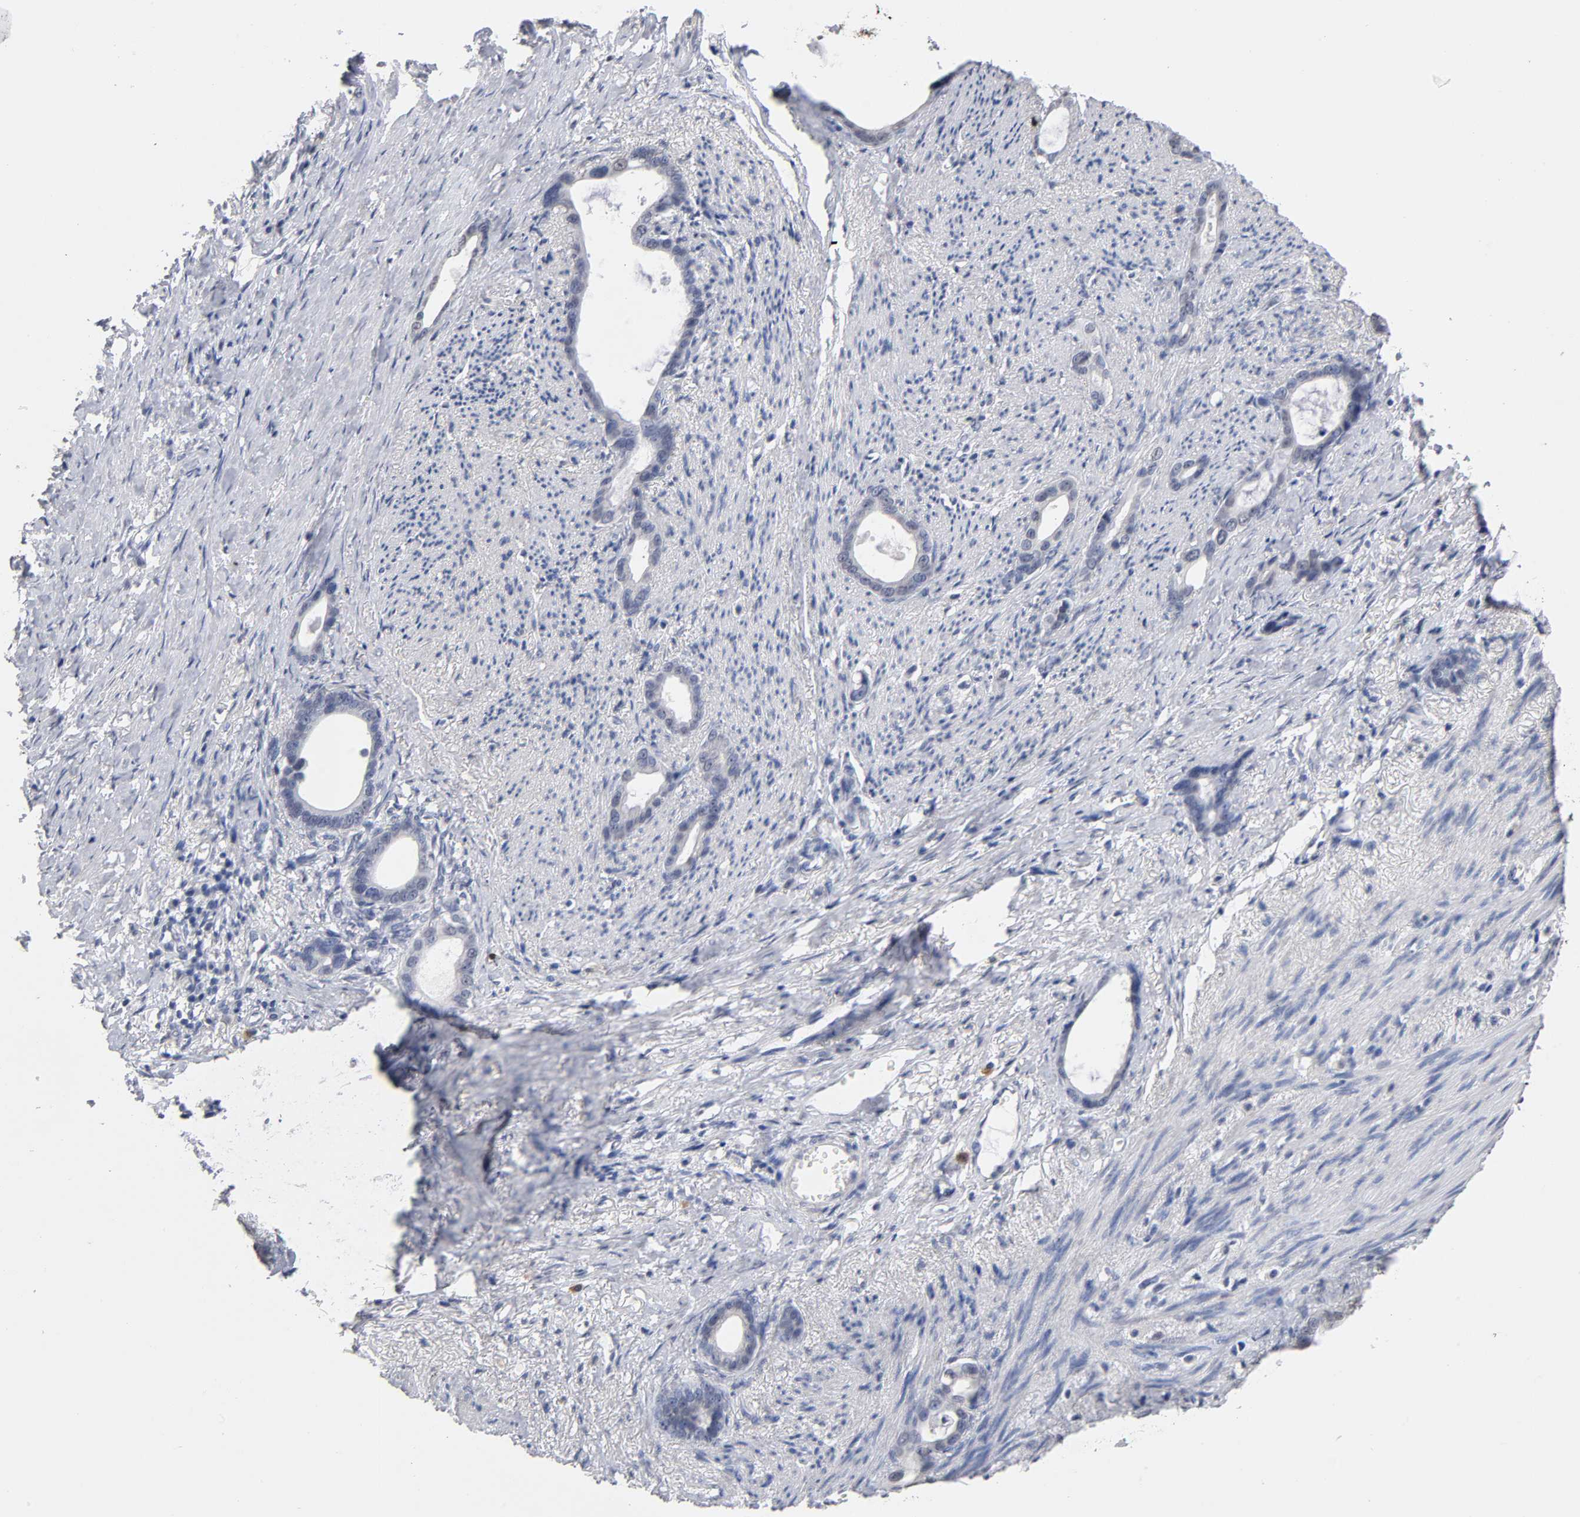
{"staining": {"intensity": "negative", "quantity": "none", "location": "none"}, "tissue": "stomach cancer", "cell_type": "Tumor cells", "image_type": "cancer", "snomed": [{"axis": "morphology", "description": "Adenocarcinoma, NOS"}, {"axis": "topography", "description": "Stomach"}], "caption": "Immunohistochemistry of stomach adenocarcinoma reveals no staining in tumor cells.", "gene": "CRABP2", "patient": {"sex": "female", "age": 75}}